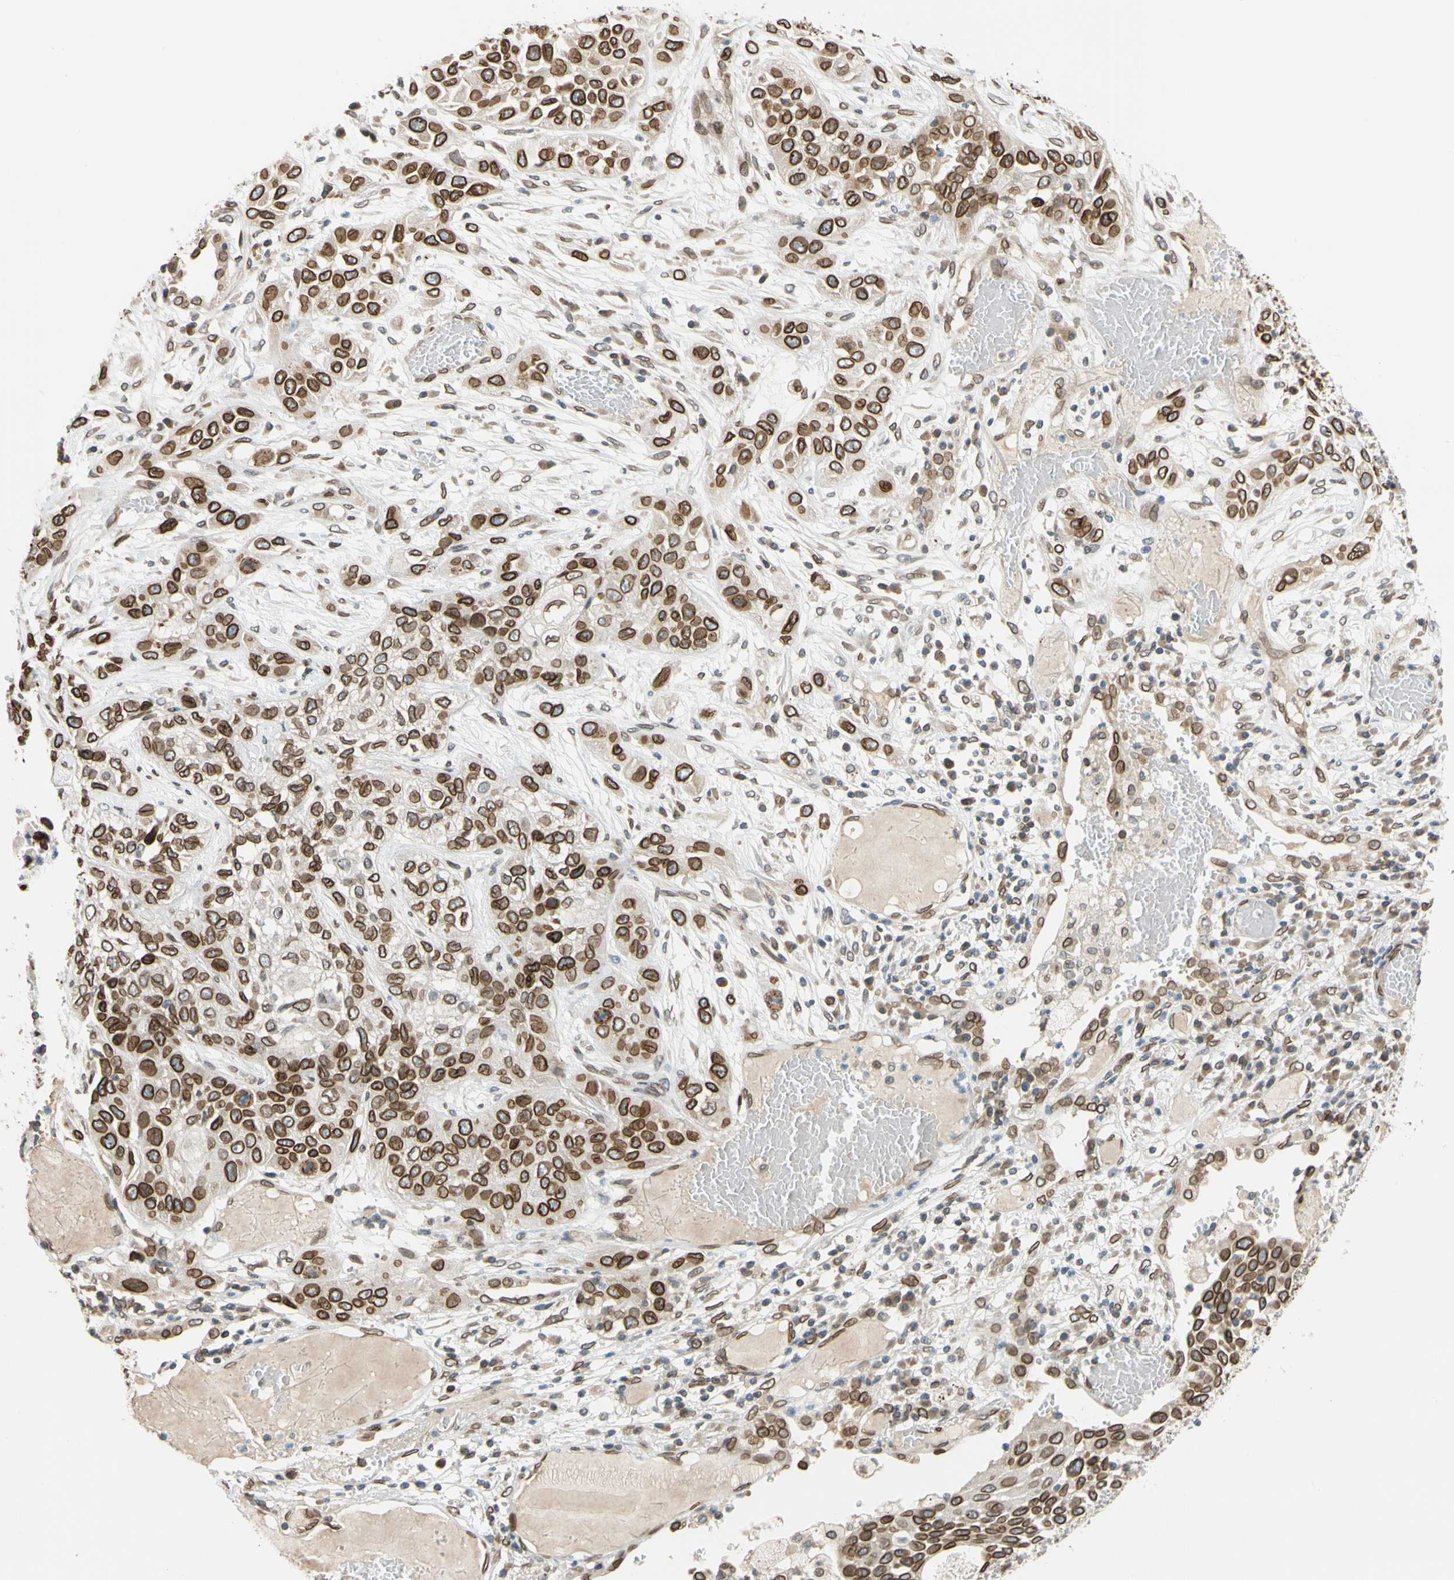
{"staining": {"intensity": "strong", "quantity": ">75%", "location": "cytoplasmic/membranous,nuclear"}, "tissue": "lung cancer", "cell_type": "Tumor cells", "image_type": "cancer", "snomed": [{"axis": "morphology", "description": "Squamous cell carcinoma, NOS"}, {"axis": "topography", "description": "Lung"}], "caption": "Lung cancer stained with a brown dye exhibits strong cytoplasmic/membranous and nuclear positive staining in approximately >75% of tumor cells.", "gene": "SUN1", "patient": {"sex": "male", "age": 71}}